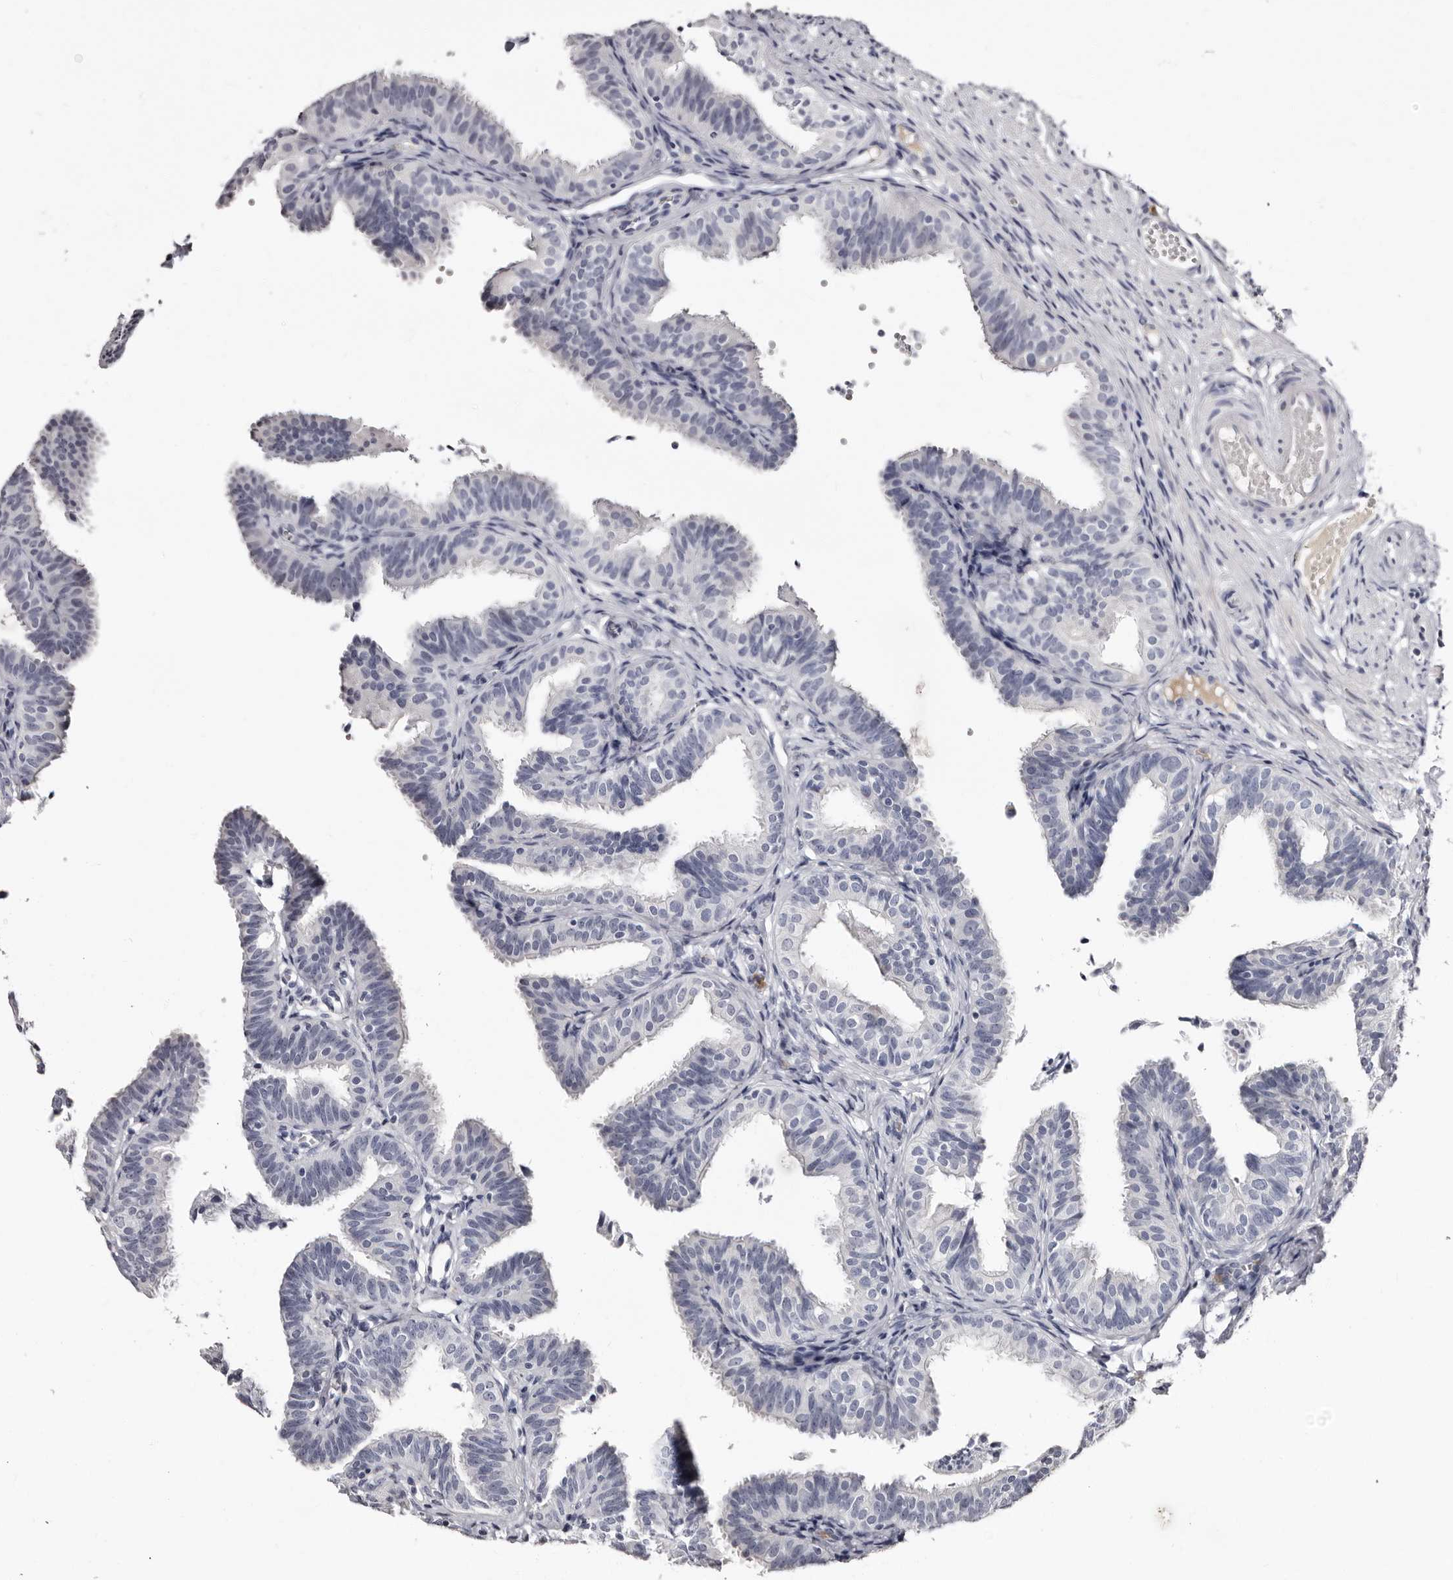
{"staining": {"intensity": "negative", "quantity": "none", "location": "none"}, "tissue": "fallopian tube", "cell_type": "Glandular cells", "image_type": "normal", "snomed": [{"axis": "morphology", "description": "Normal tissue, NOS"}, {"axis": "topography", "description": "Fallopian tube"}], "caption": "The histopathology image shows no staining of glandular cells in normal fallopian tube.", "gene": "TBC1D22B", "patient": {"sex": "female", "age": 35}}